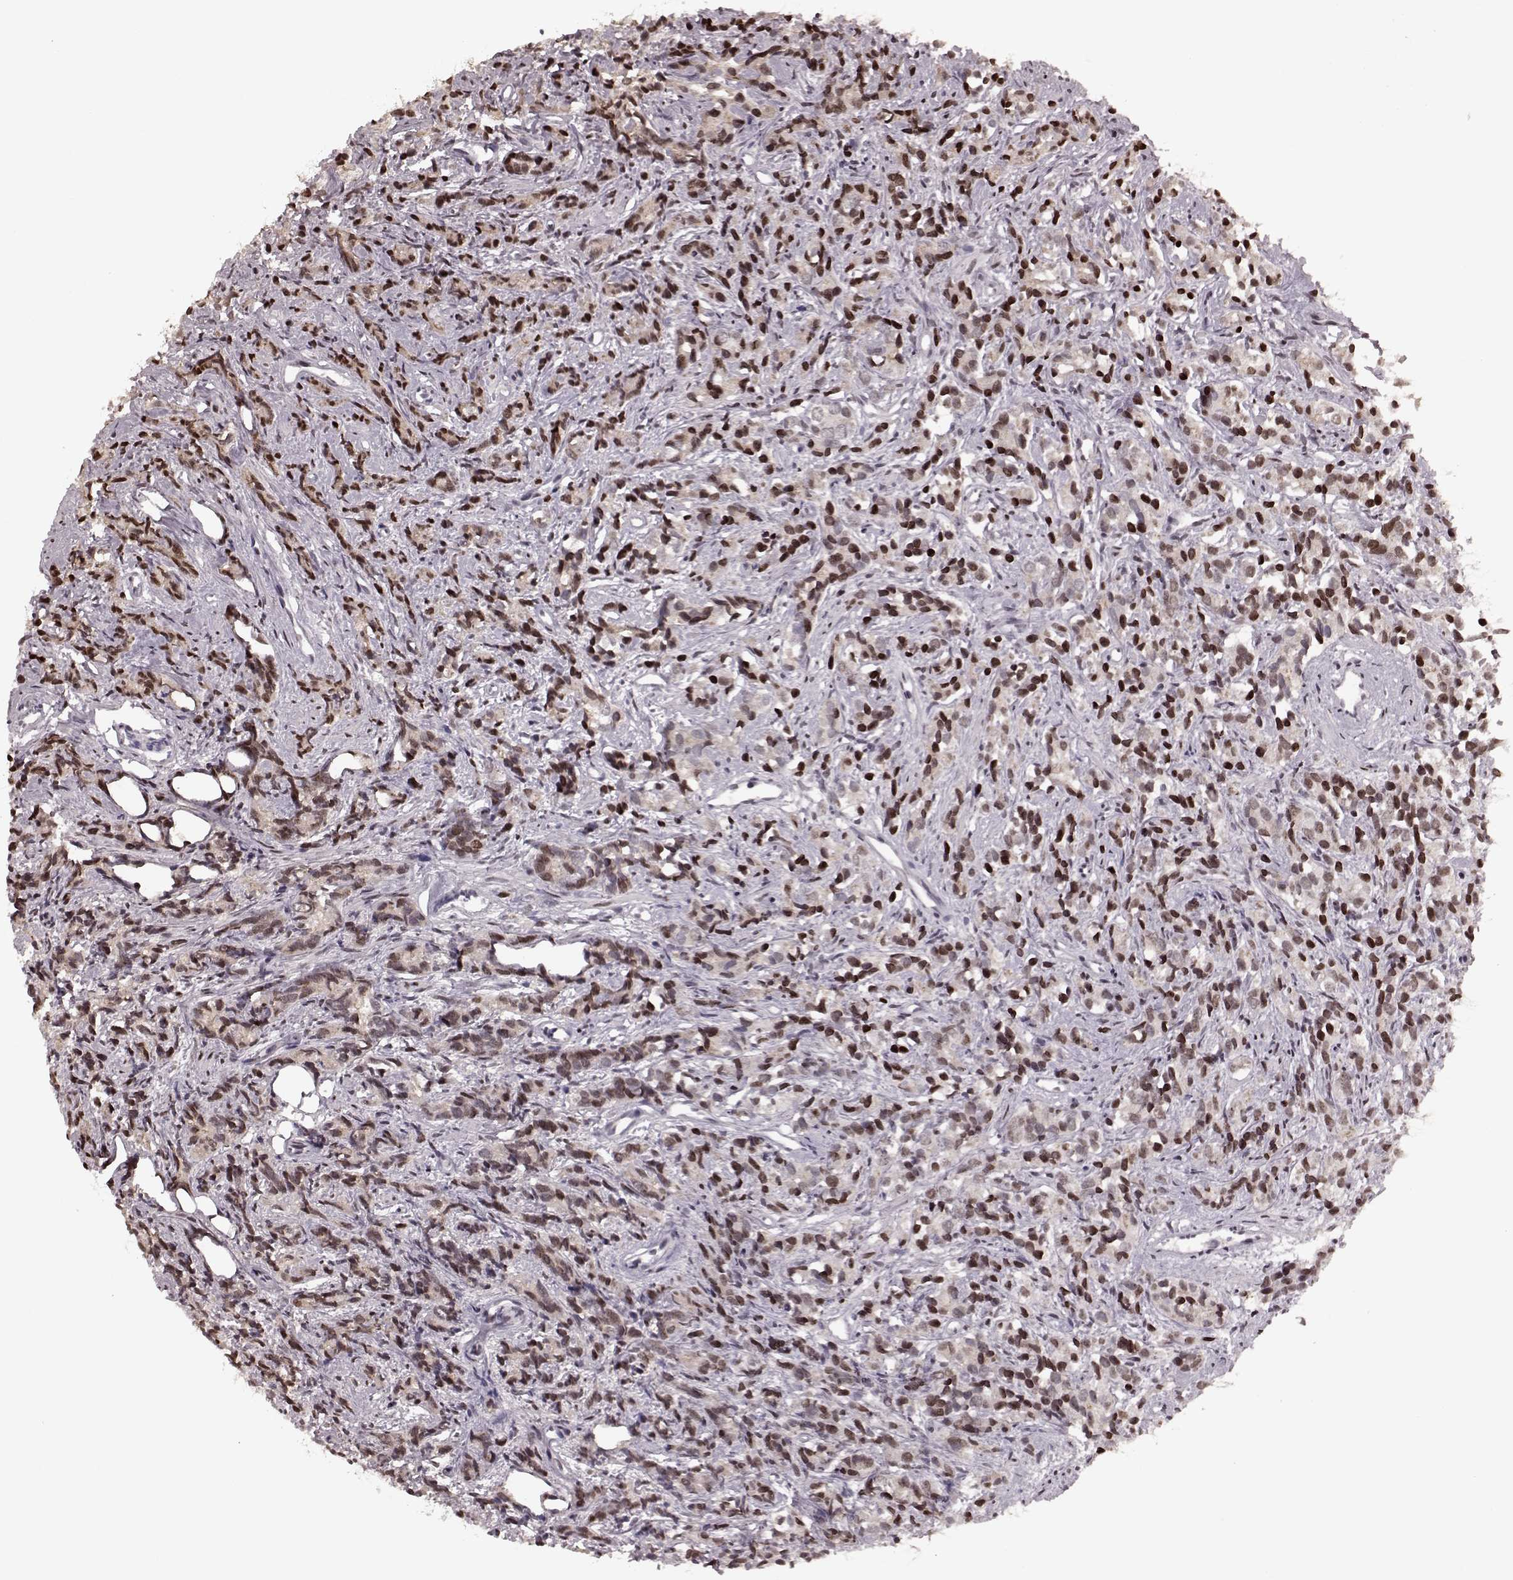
{"staining": {"intensity": "strong", "quantity": ">75%", "location": "nuclear"}, "tissue": "prostate cancer", "cell_type": "Tumor cells", "image_type": "cancer", "snomed": [{"axis": "morphology", "description": "Adenocarcinoma, High grade"}, {"axis": "topography", "description": "Prostate"}], "caption": "The image displays immunohistochemical staining of prostate cancer (high-grade adenocarcinoma). There is strong nuclear positivity is seen in about >75% of tumor cells.", "gene": "NR2C1", "patient": {"sex": "male", "age": 84}}